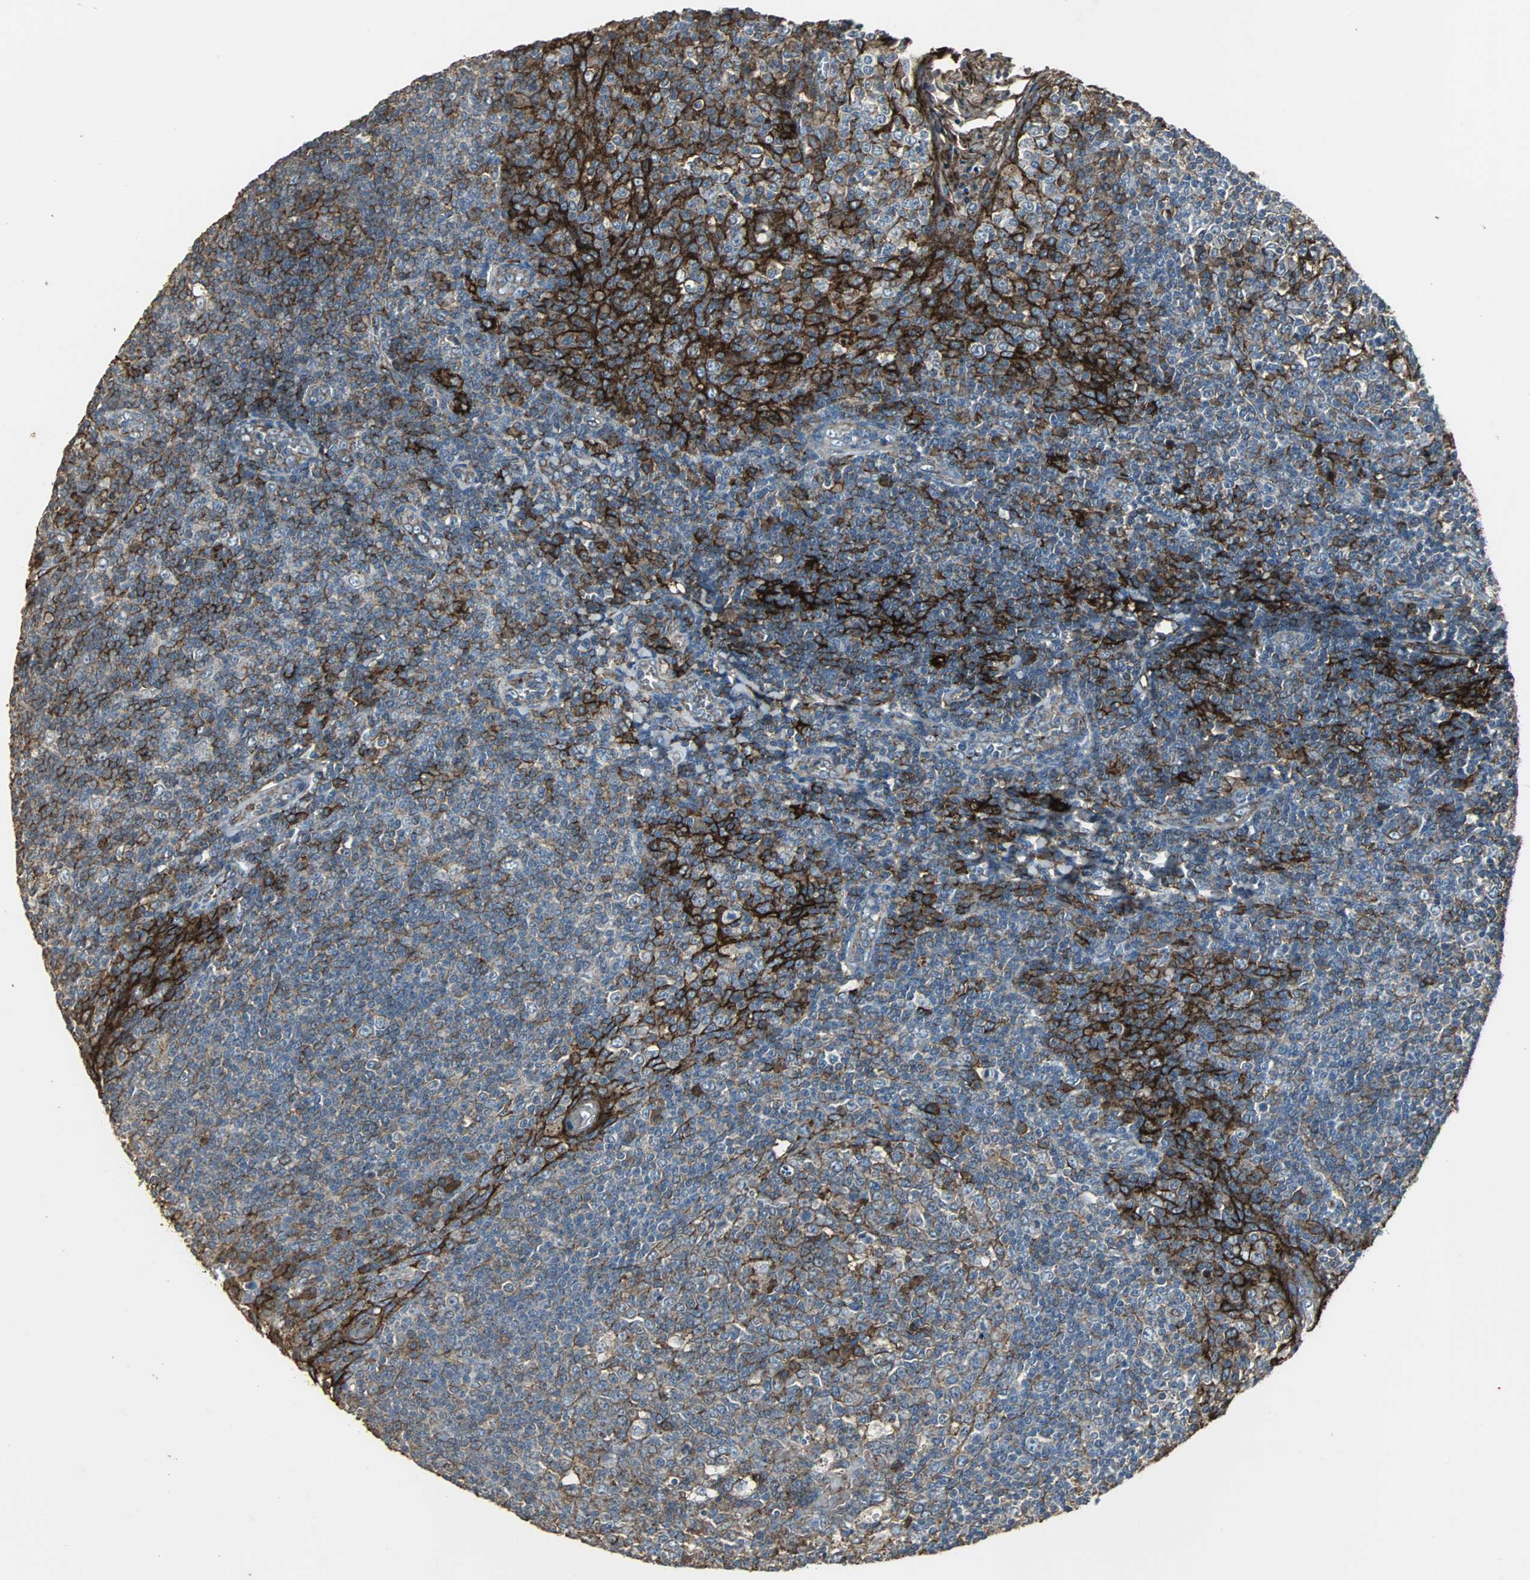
{"staining": {"intensity": "moderate", "quantity": "25%-75%", "location": "cytoplasmic/membranous"}, "tissue": "tonsil", "cell_type": "Germinal center cells", "image_type": "normal", "snomed": [{"axis": "morphology", "description": "Normal tissue, NOS"}, {"axis": "topography", "description": "Tonsil"}], "caption": "IHC (DAB) staining of normal human tonsil shows moderate cytoplasmic/membranous protein positivity in about 25%-75% of germinal center cells.", "gene": "F11R", "patient": {"sex": "male", "age": 31}}